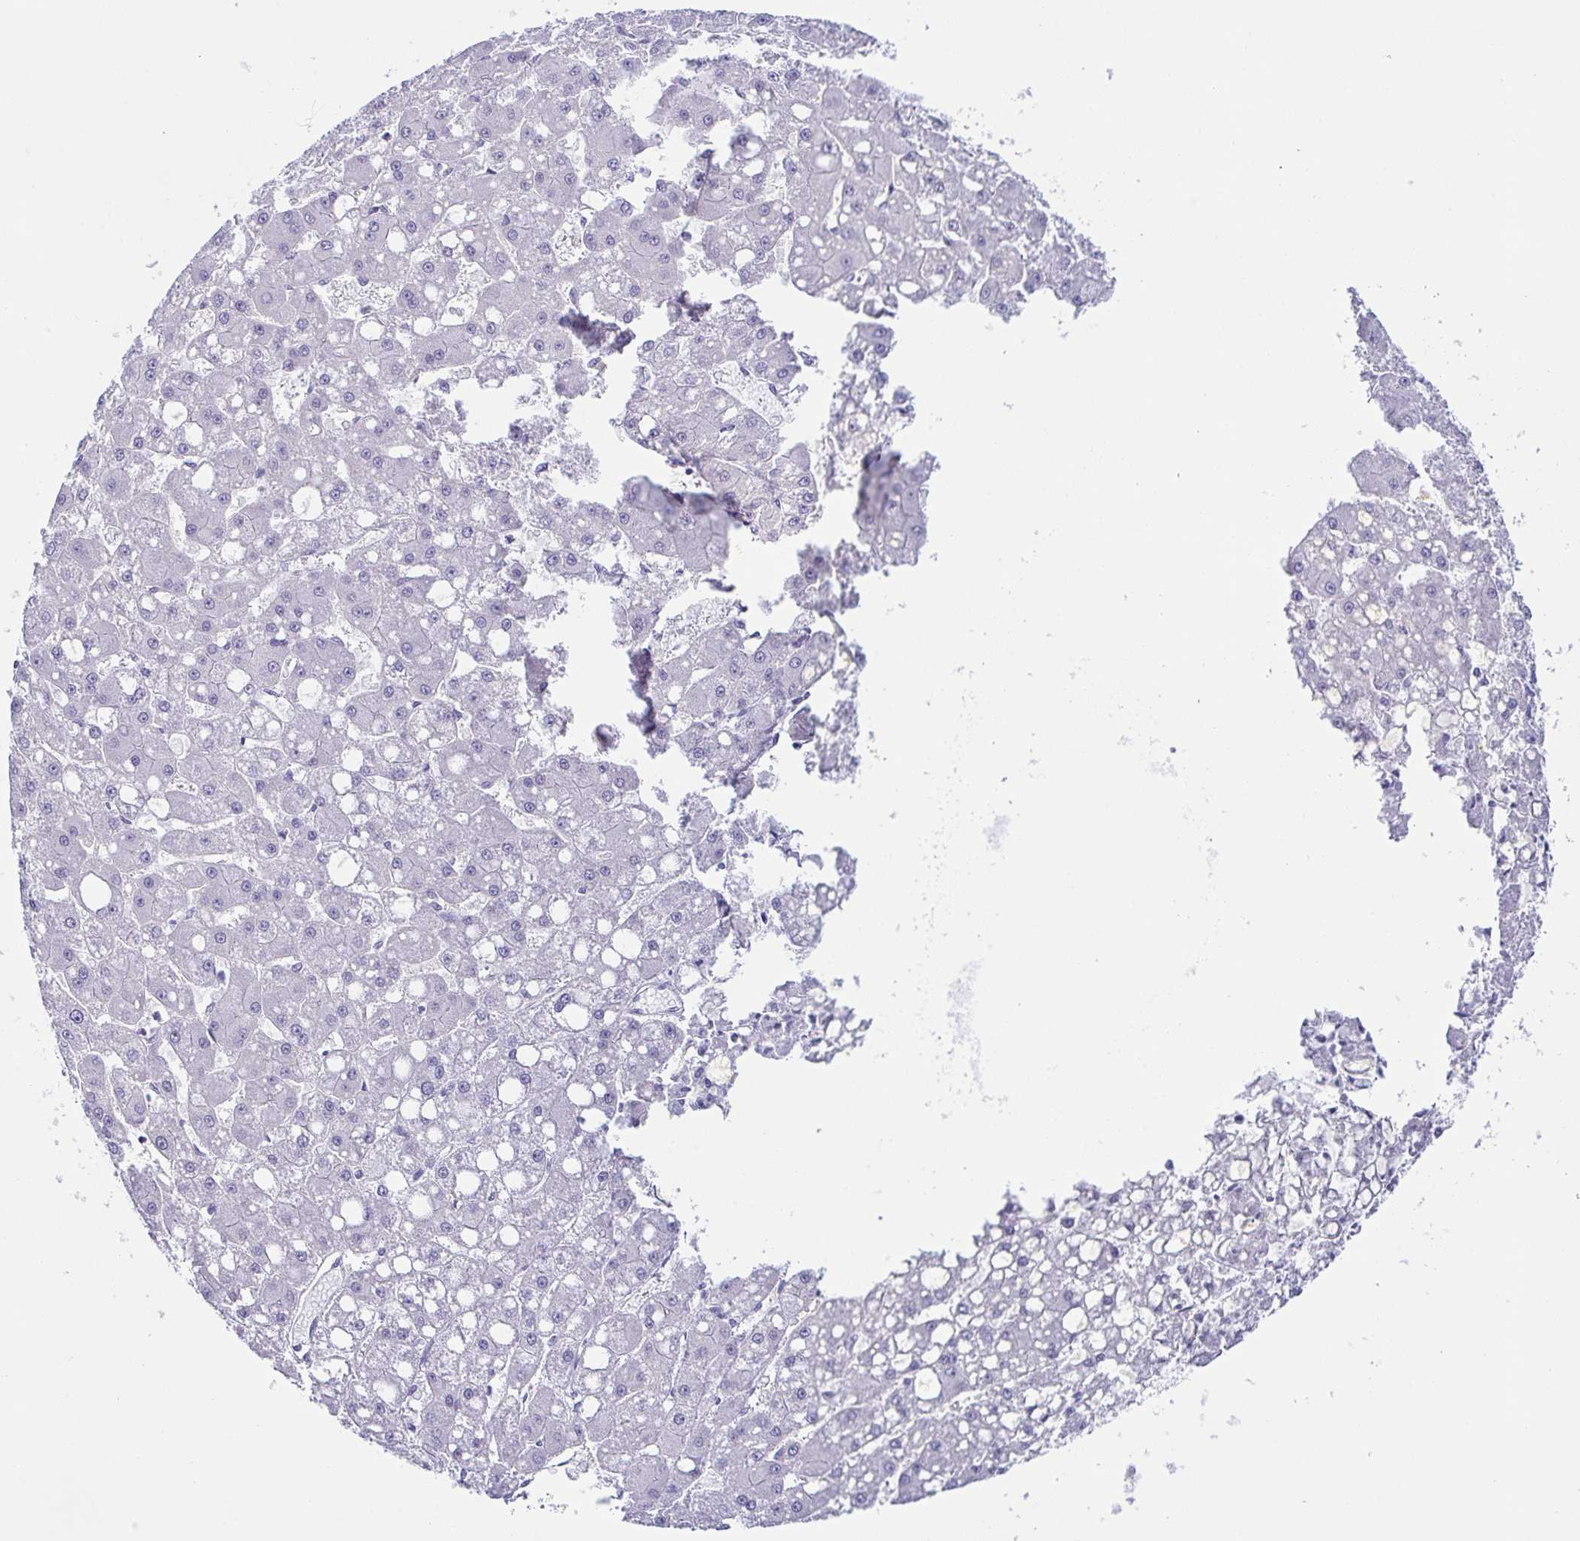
{"staining": {"intensity": "negative", "quantity": "none", "location": "none"}, "tissue": "liver cancer", "cell_type": "Tumor cells", "image_type": "cancer", "snomed": [{"axis": "morphology", "description": "Carcinoma, Hepatocellular, NOS"}, {"axis": "topography", "description": "Liver"}], "caption": "DAB immunohistochemical staining of liver hepatocellular carcinoma shows no significant expression in tumor cells.", "gene": "LDLRAD1", "patient": {"sex": "male", "age": 67}}